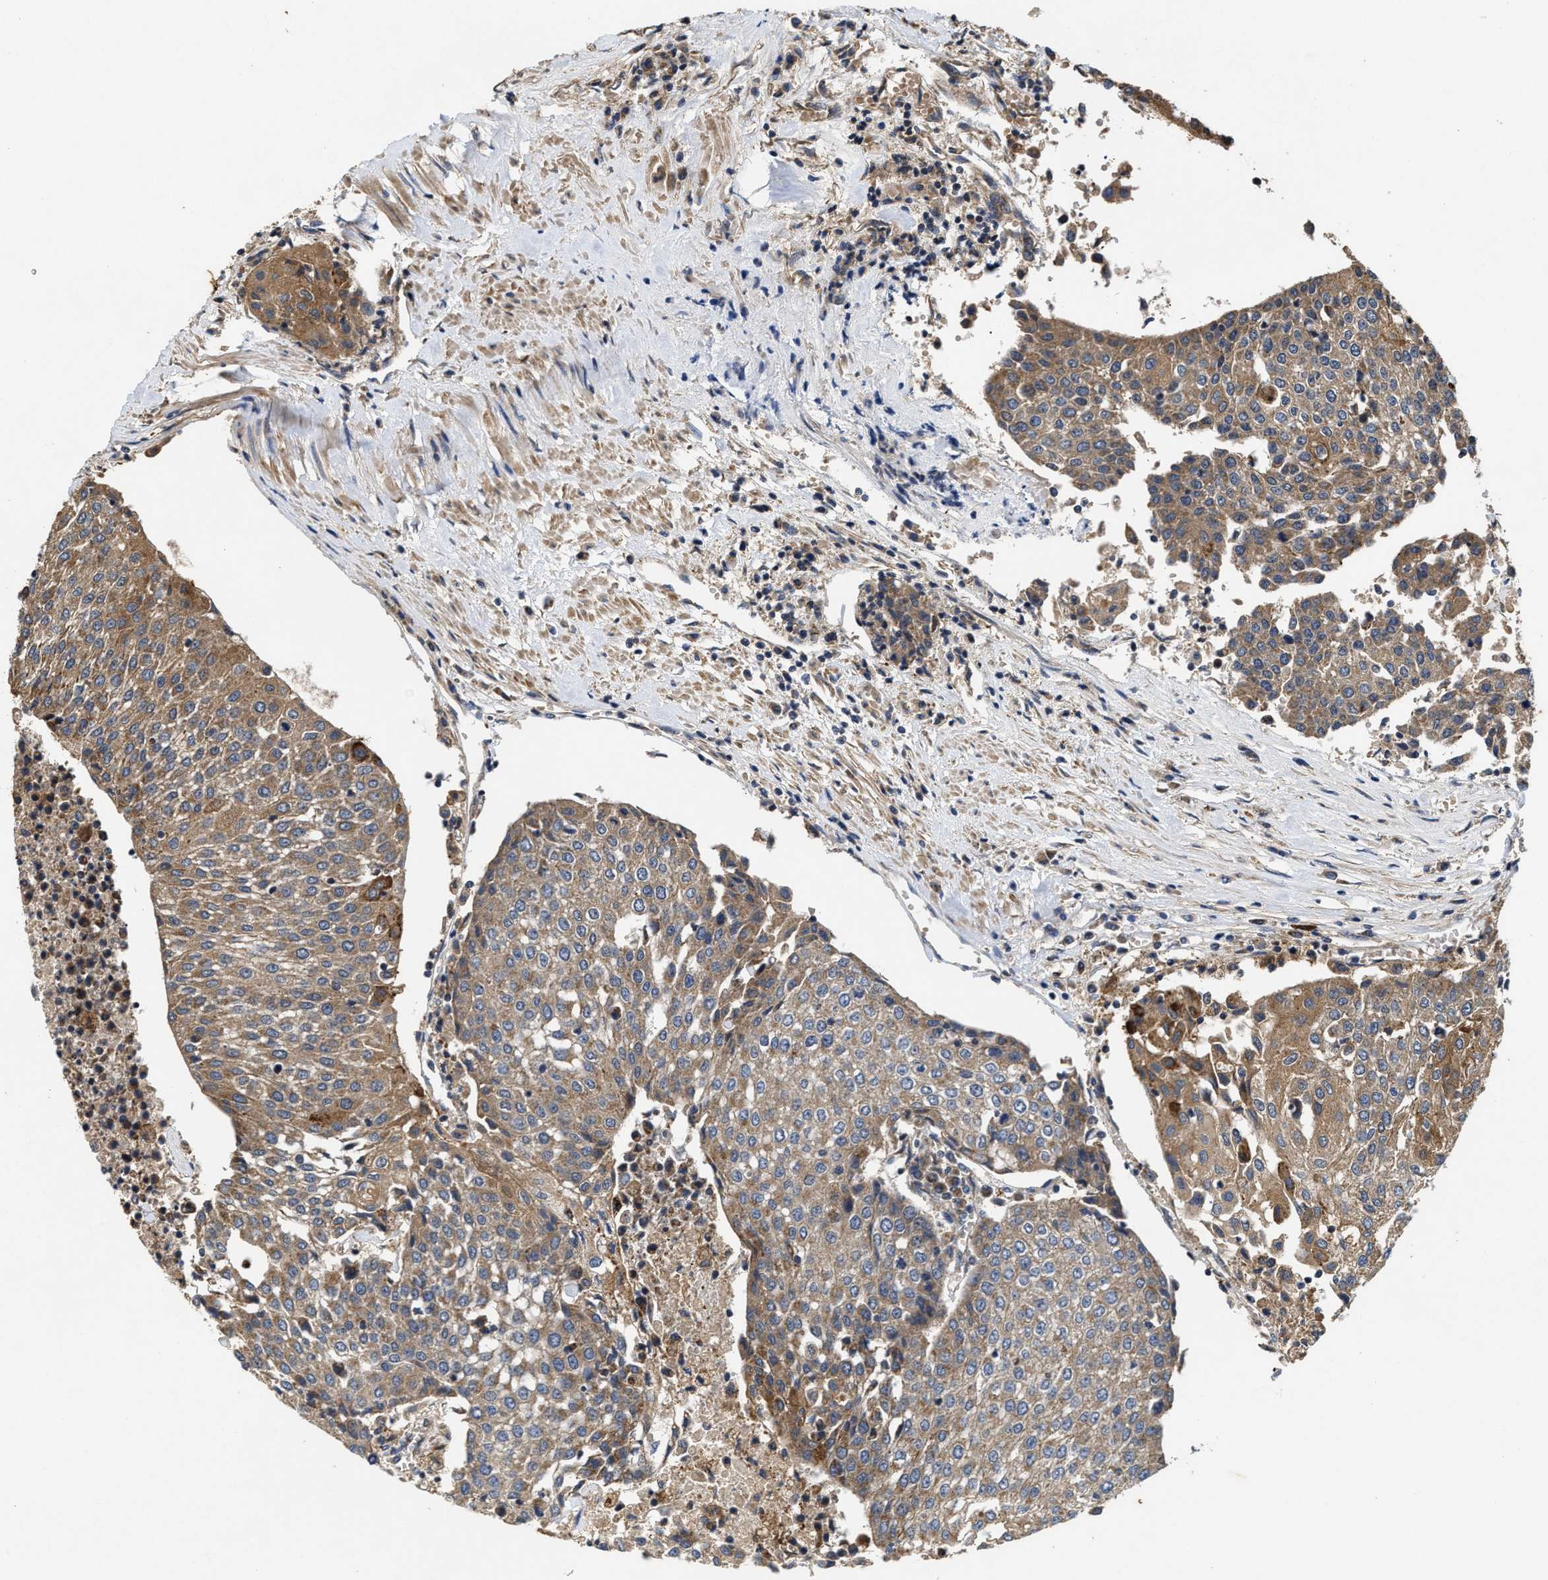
{"staining": {"intensity": "moderate", "quantity": ">75%", "location": "cytoplasmic/membranous"}, "tissue": "urothelial cancer", "cell_type": "Tumor cells", "image_type": "cancer", "snomed": [{"axis": "morphology", "description": "Urothelial carcinoma, High grade"}, {"axis": "topography", "description": "Urinary bladder"}], "caption": "IHC photomicrograph of urothelial carcinoma (high-grade) stained for a protein (brown), which demonstrates medium levels of moderate cytoplasmic/membranous positivity in about >75% of tumor cells.", "gene": "EFNA4", "patient": {"sex": "female", "age": 85}}